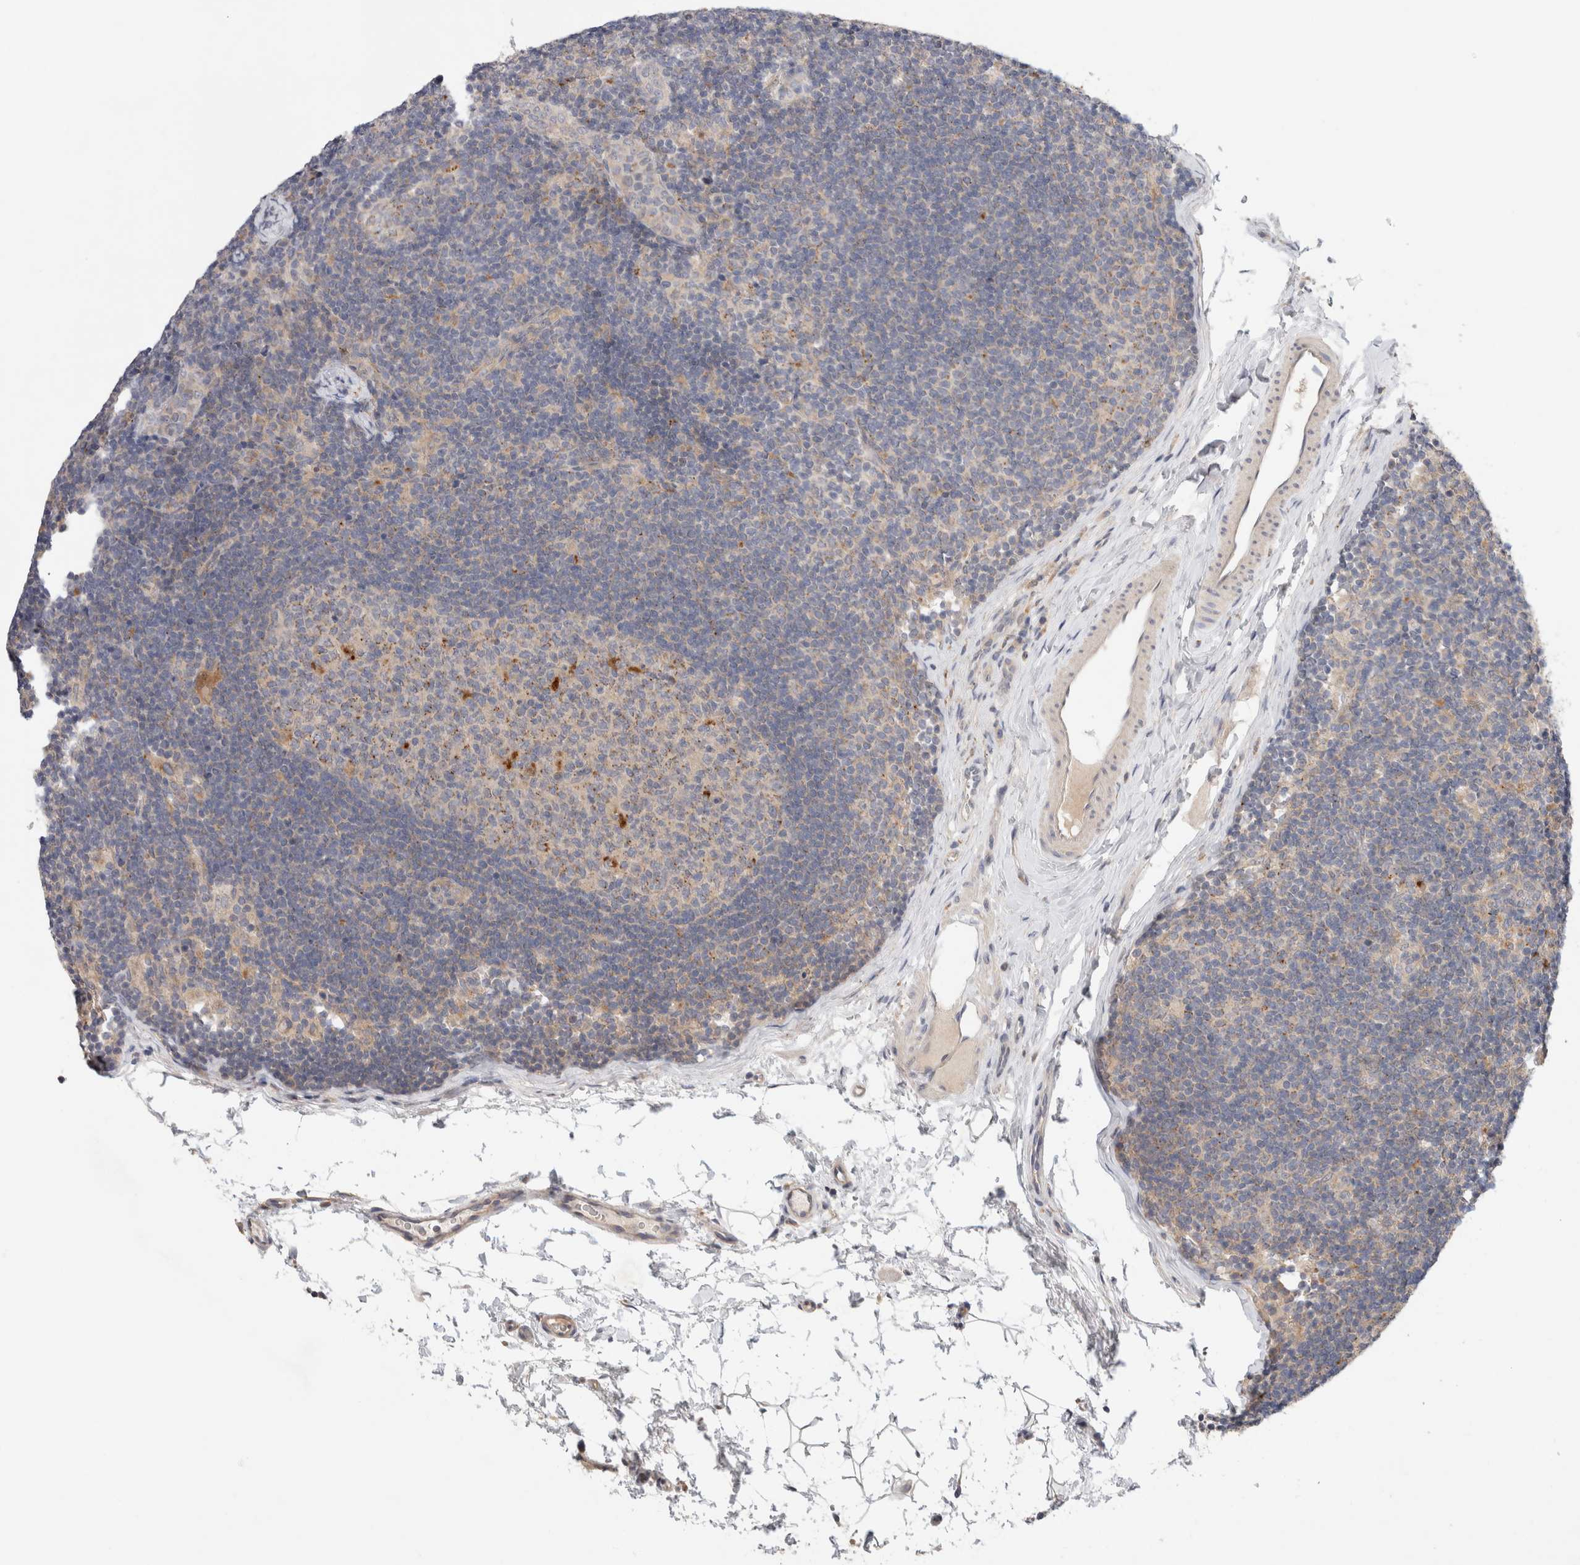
{"staining": {"intensity": "moderate", "quantity": "<25%", "location": "cytoplasmic/membranous"}, "tissue": "lymph node", "cell_type": "Germinal center cells", "image_type": "normal", "snomed": [{"axis": "morphology", "description": "Normal tissue, NOS"}, {"axis": "topography", "description": "Lymph node"}], "caption": "Germinal center cells reveal moderate cytoplasmic/membranous positivity in about <25% of cells in normal lymph node.", "gene": "SGK1", "patient": {"sex": "female", "age": 22}}